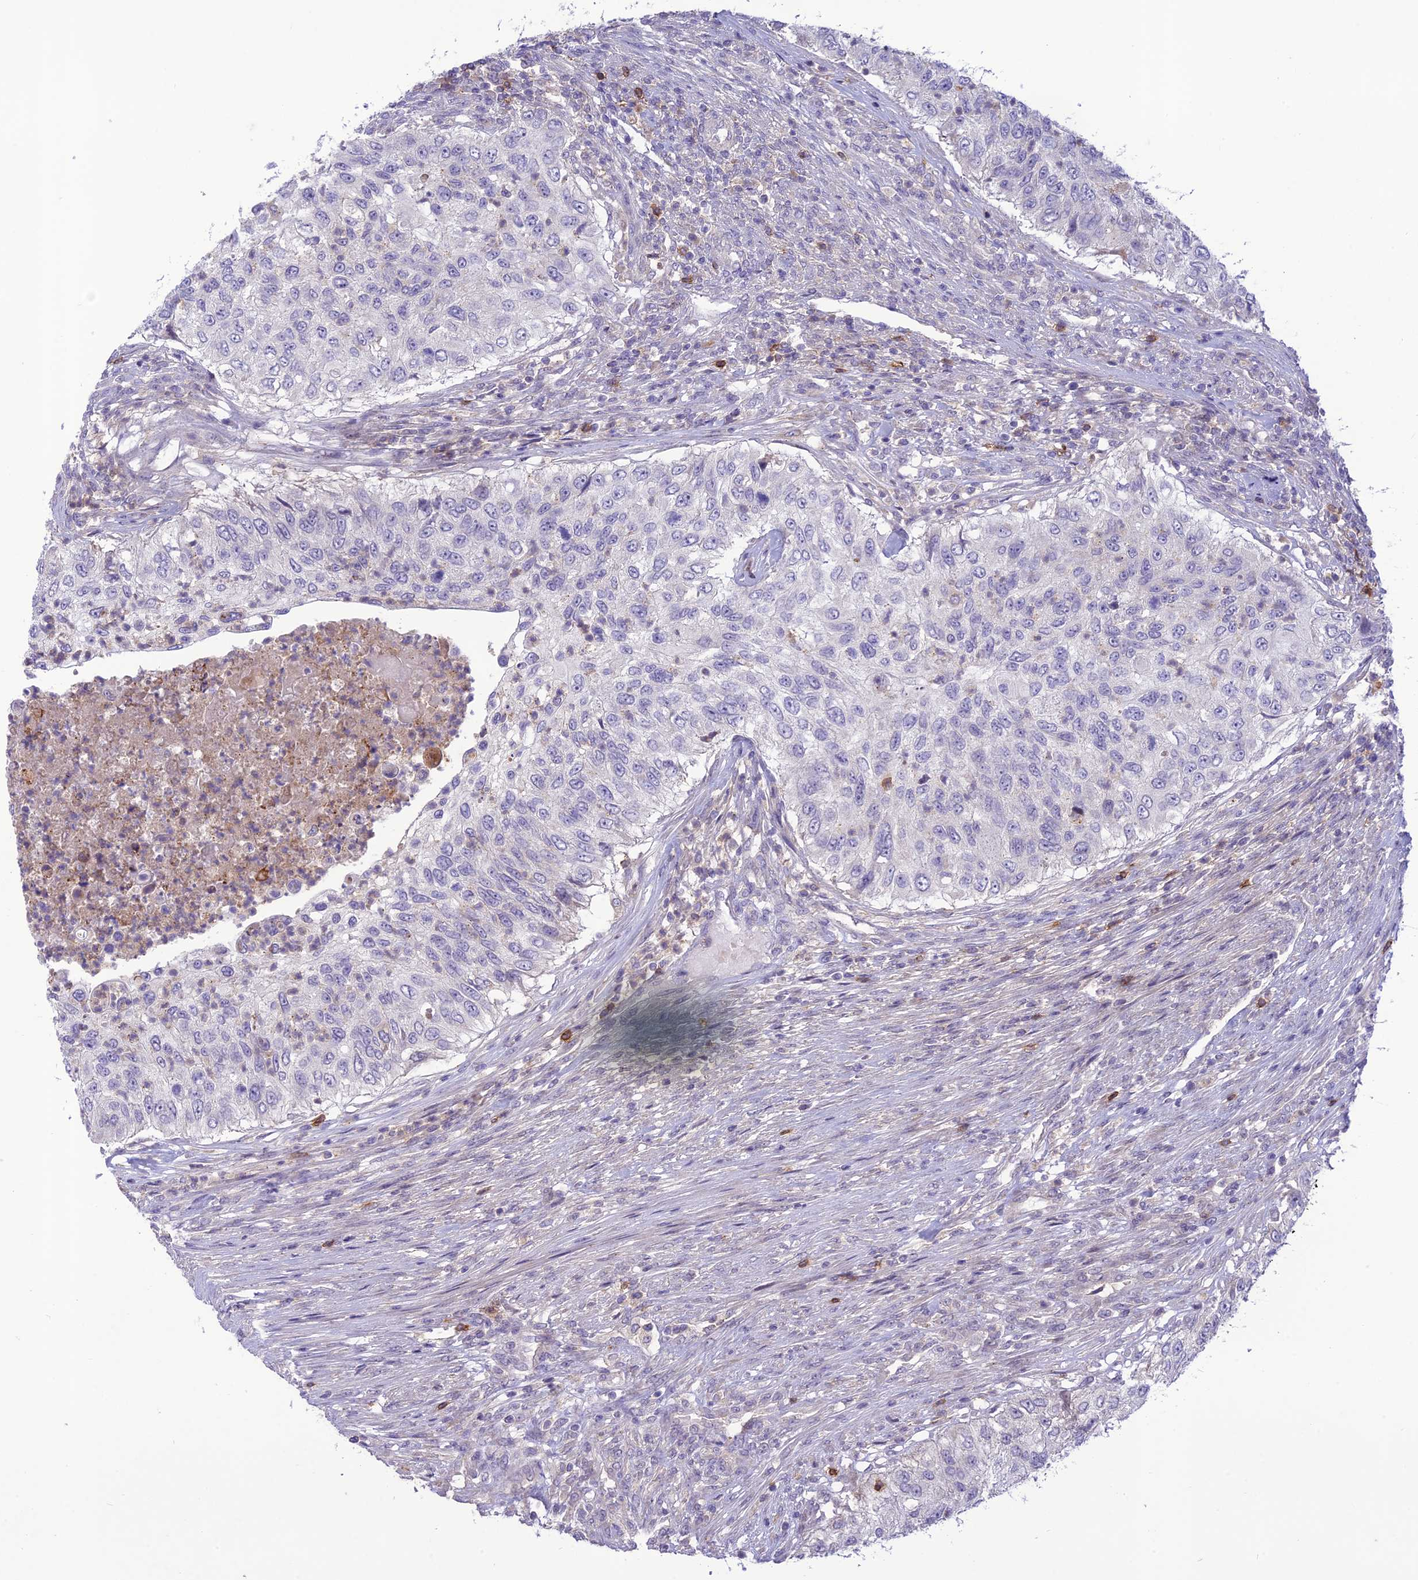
{"staining": {"intensity": "negative", "quantity": "none", "location": "none"}, "tissue": "urothelial cancer", "cell_type": "Tumor cells", "image_type": "cancer", "snomed": [{"axis": "morphology", "description": "Urothelial carcinoma, High grade"}, {"axis": "topography", "description": "Urinary bladder"}], "caption": "A micrograph of human urothelial cancer is negative for staining in tumor cells. The staining is performed using DAB (3,3'-diaminobenzidine) brown chromogen with nuclei counter-stained in using hematoxylin.", "gene": "ITGAE", "patient": {"sex": "female", "age": 60}}